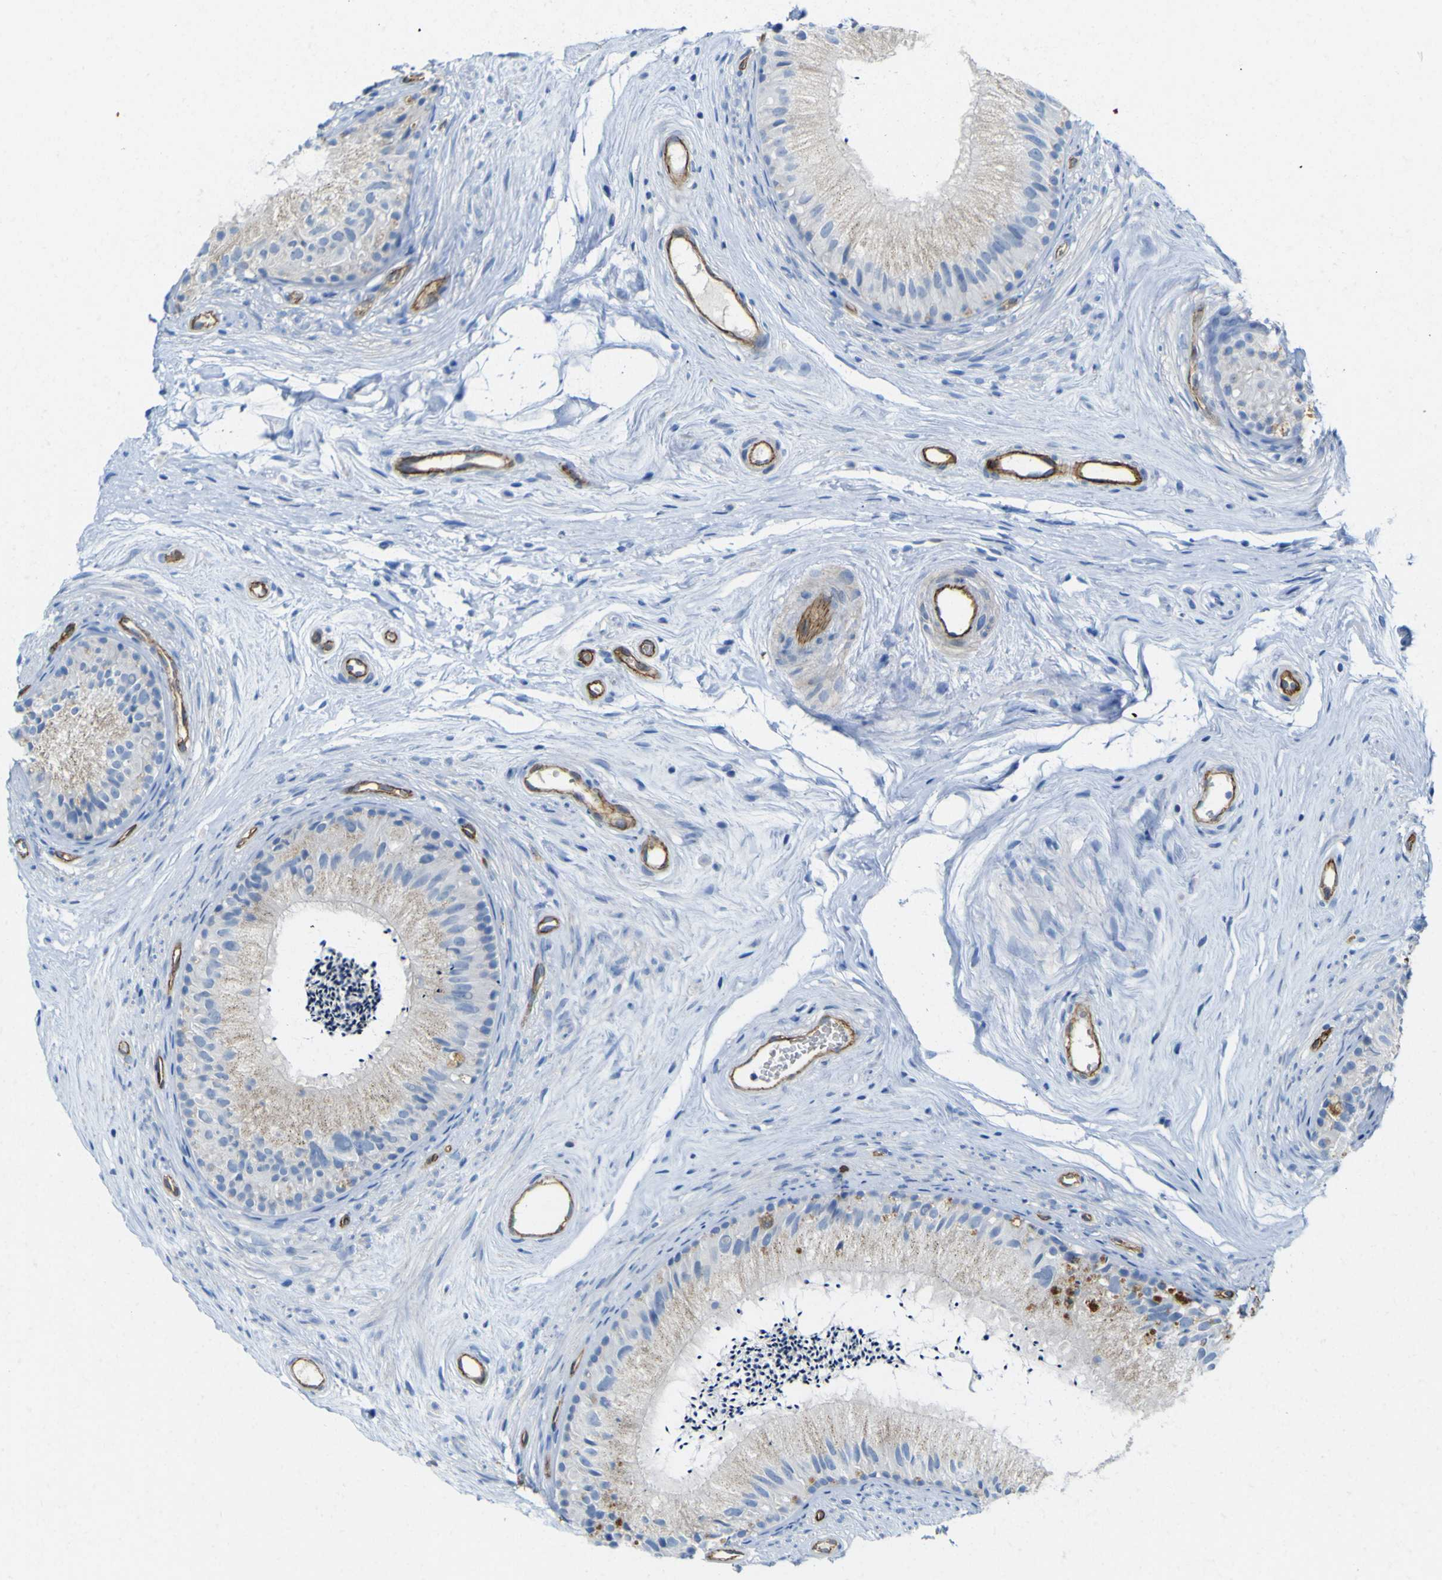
{"staining": {"intensity": "negative", "quantity": "none", "location": "none"}, "tissue": "epididymis", "cell_type": "Glandular cells", "image_type": "normal", "snomed": [{"axis": "morphology", "description": "Normal tissue, NOS"}, {"axis": "topography", "description": "Epididymis"}], "caption": "Epididymis stained for a protein using immunohistochemistry reveals no expression glandular cells.", "gene": "CD93", "patient": {"sex": "male", "age": 56}}